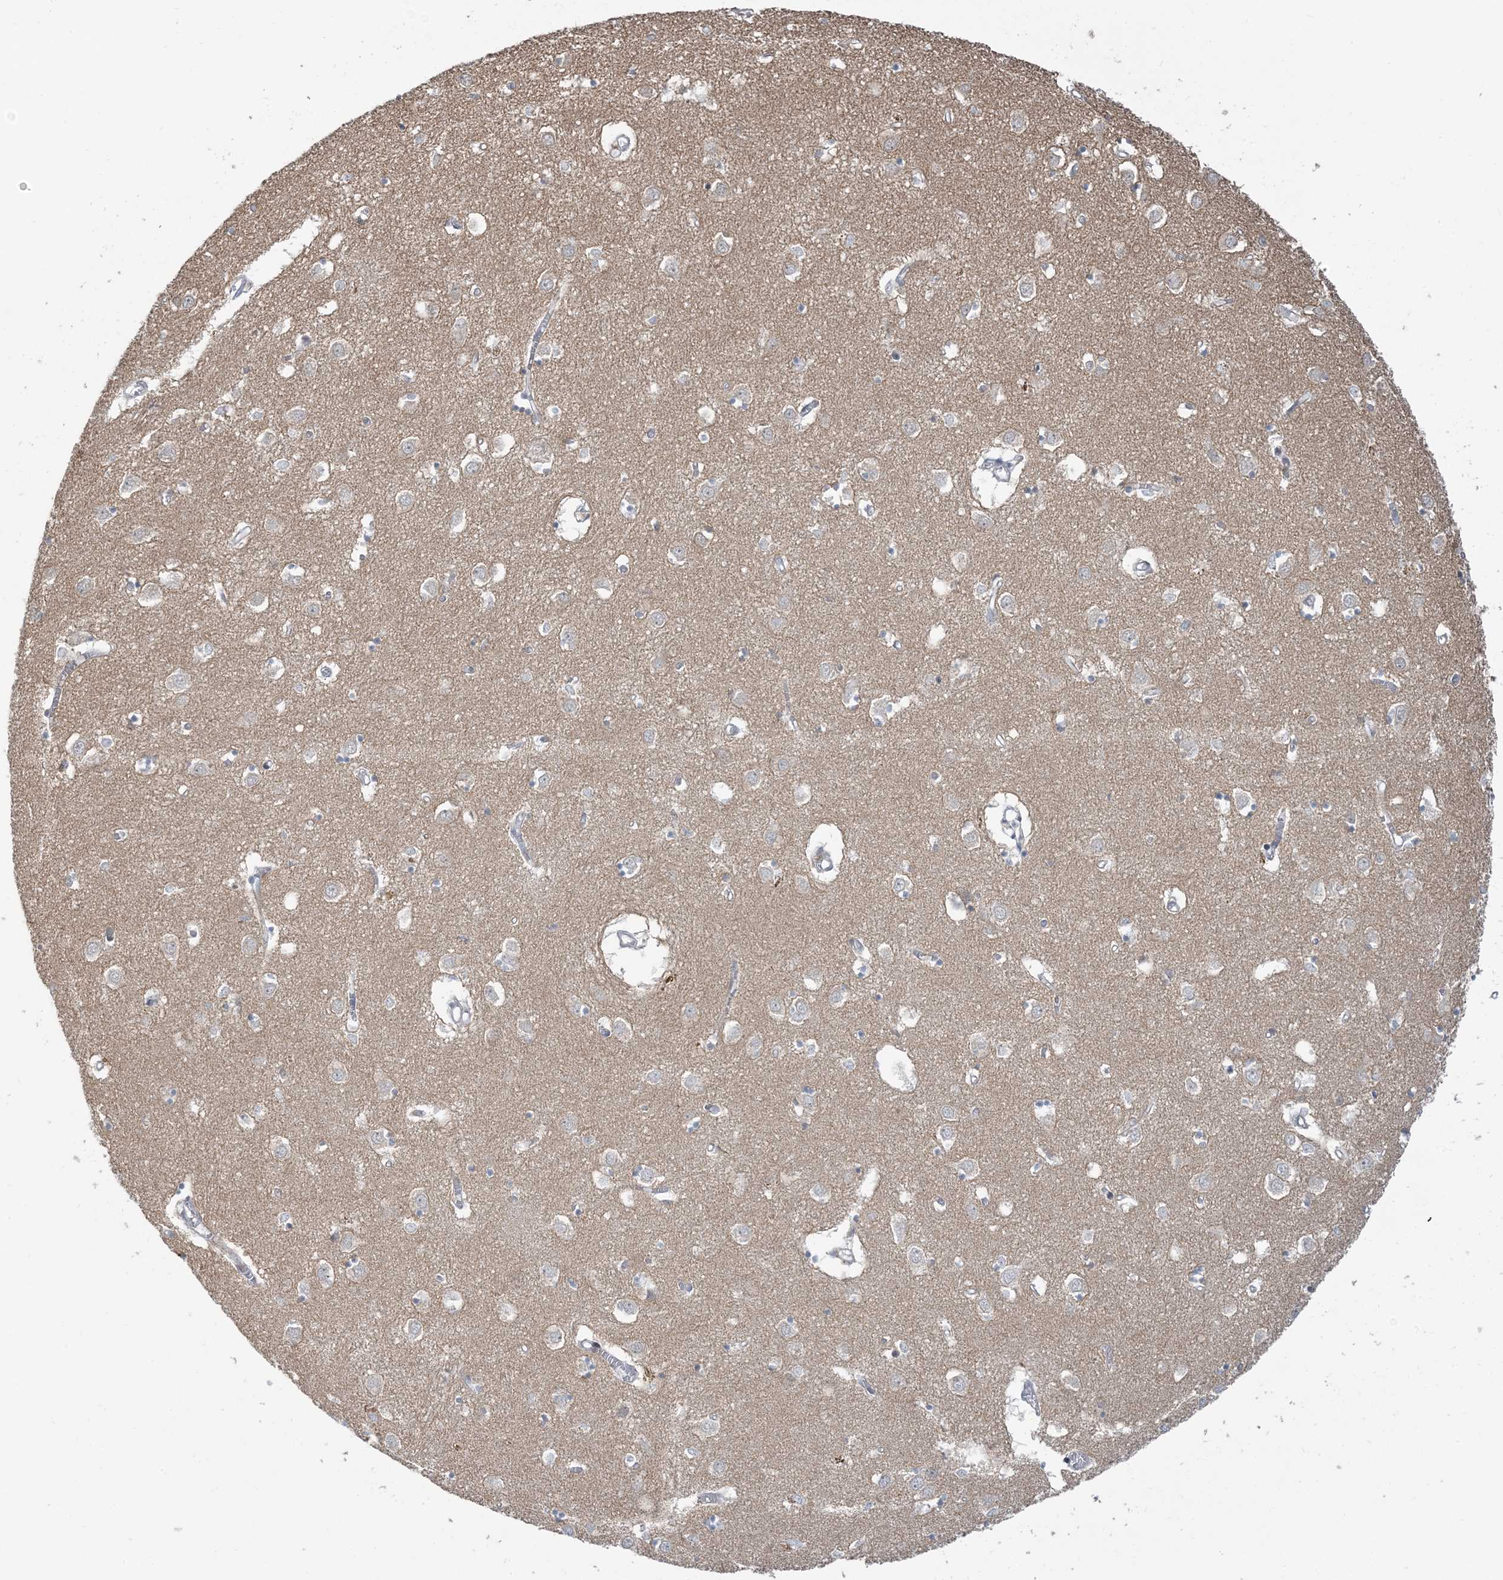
{"staining": {"intensity": "negative", "quantity": "none", "location": "none"}, "tissue": "caudate", "cell_type": "Glial cells", "image_type": "normal", "snomed": [{"axis": "morphology", "description": "Normal tissue, NOS"}, {"axis": "topography", "description": "Lateral ventricle wall"}], "caption": "Immunohistochemistry of unremarkable caudate reveals no staining in glial cells.", "gene": "PRRT3", "patient": {"sex": "male", "age": 70}}